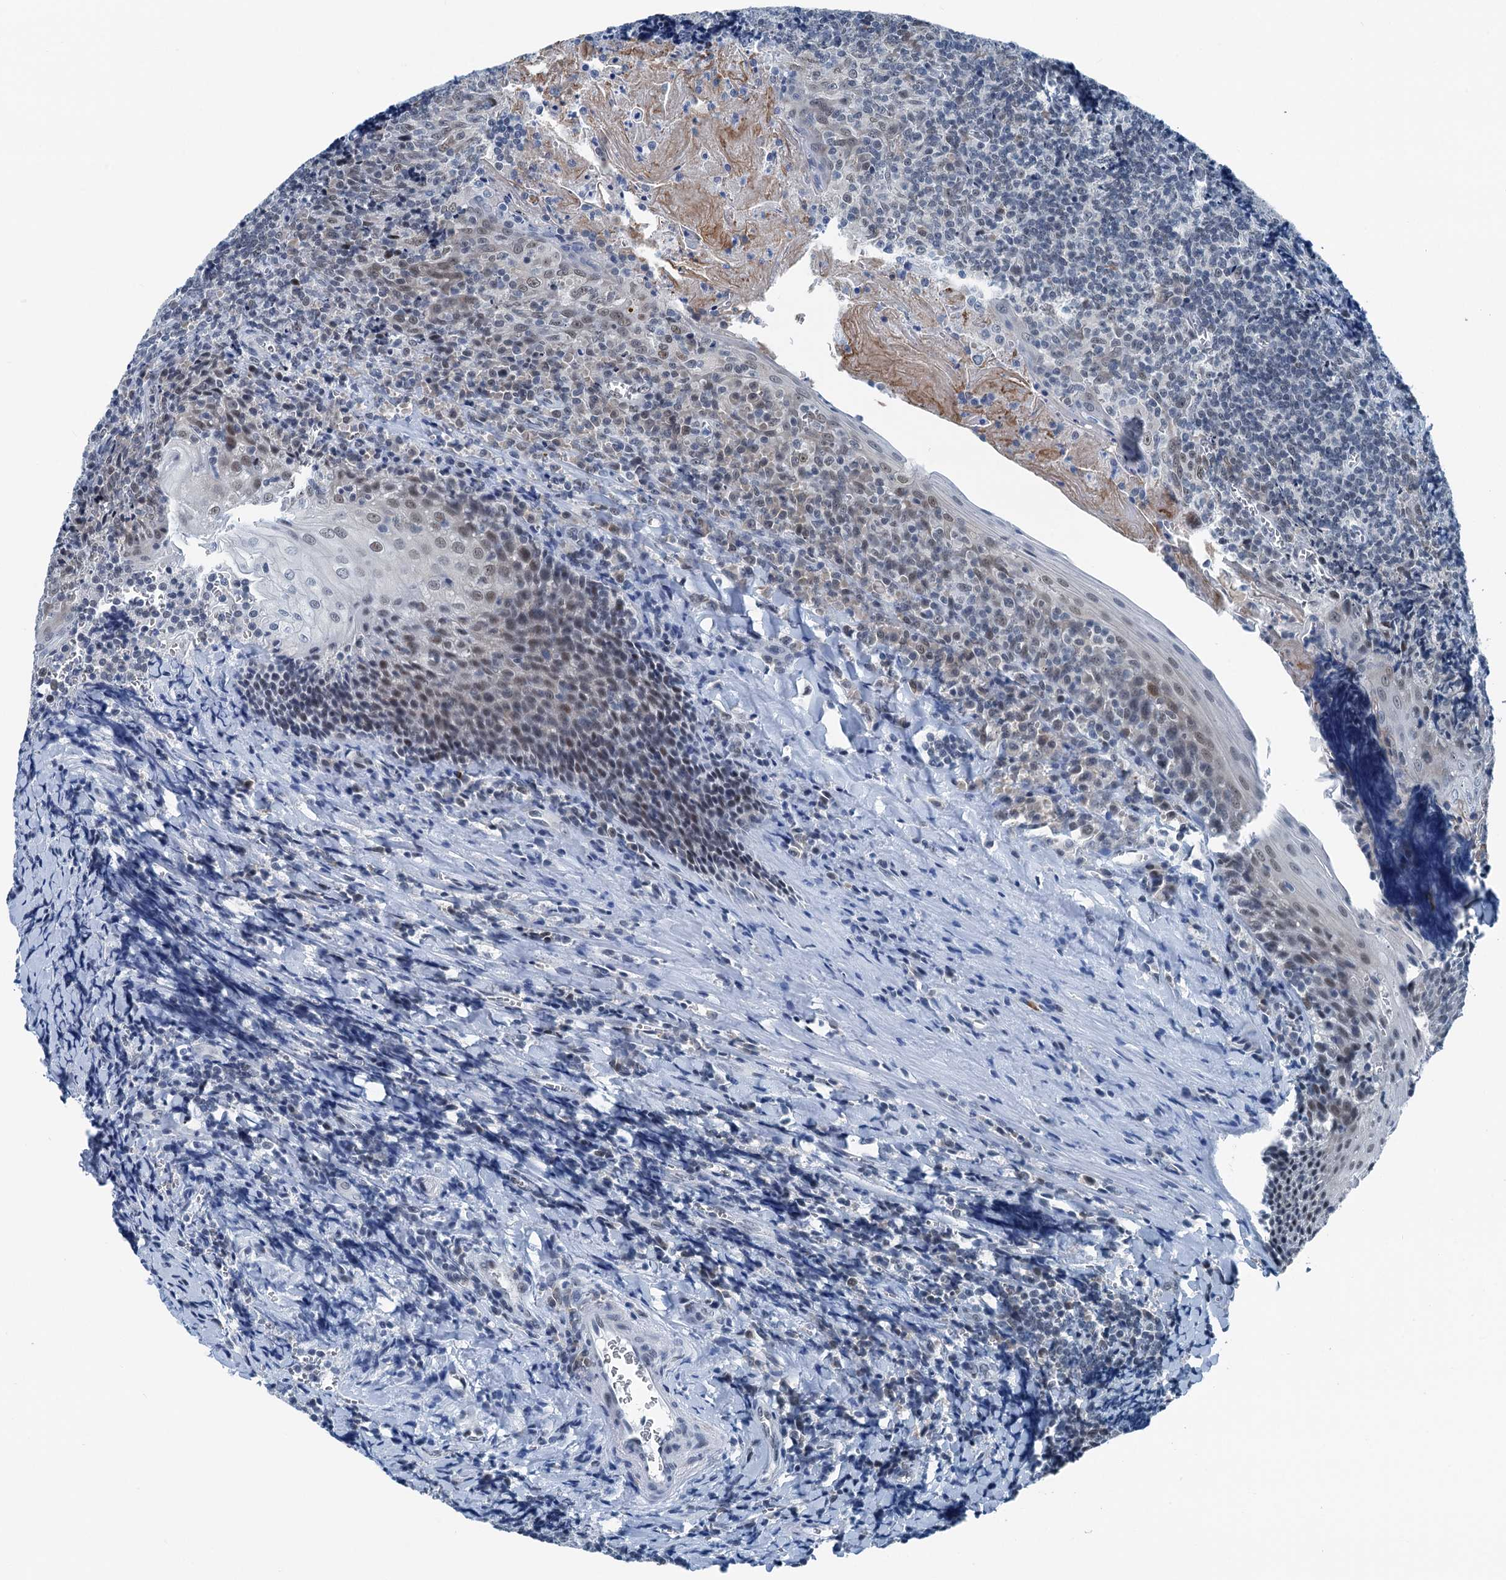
{"staining": {"intensity": "negative", "quantity": "none", "location": "none"}, "tissue": "tonsil", "cell_type": "Germinal center cells", "image_type": "normal", "snomed": [{"axis": "morphology", "description": "Normal tissue, NOS"}, {"axis": "topography", "description": "Tonsil"}], "caption": "IHC of normal human tonsil displays no positivity in germinal center cells. Nuclei are stained in blue.", "gene": "TRPT1", "patient": {"sex": "male", "age": 27}}